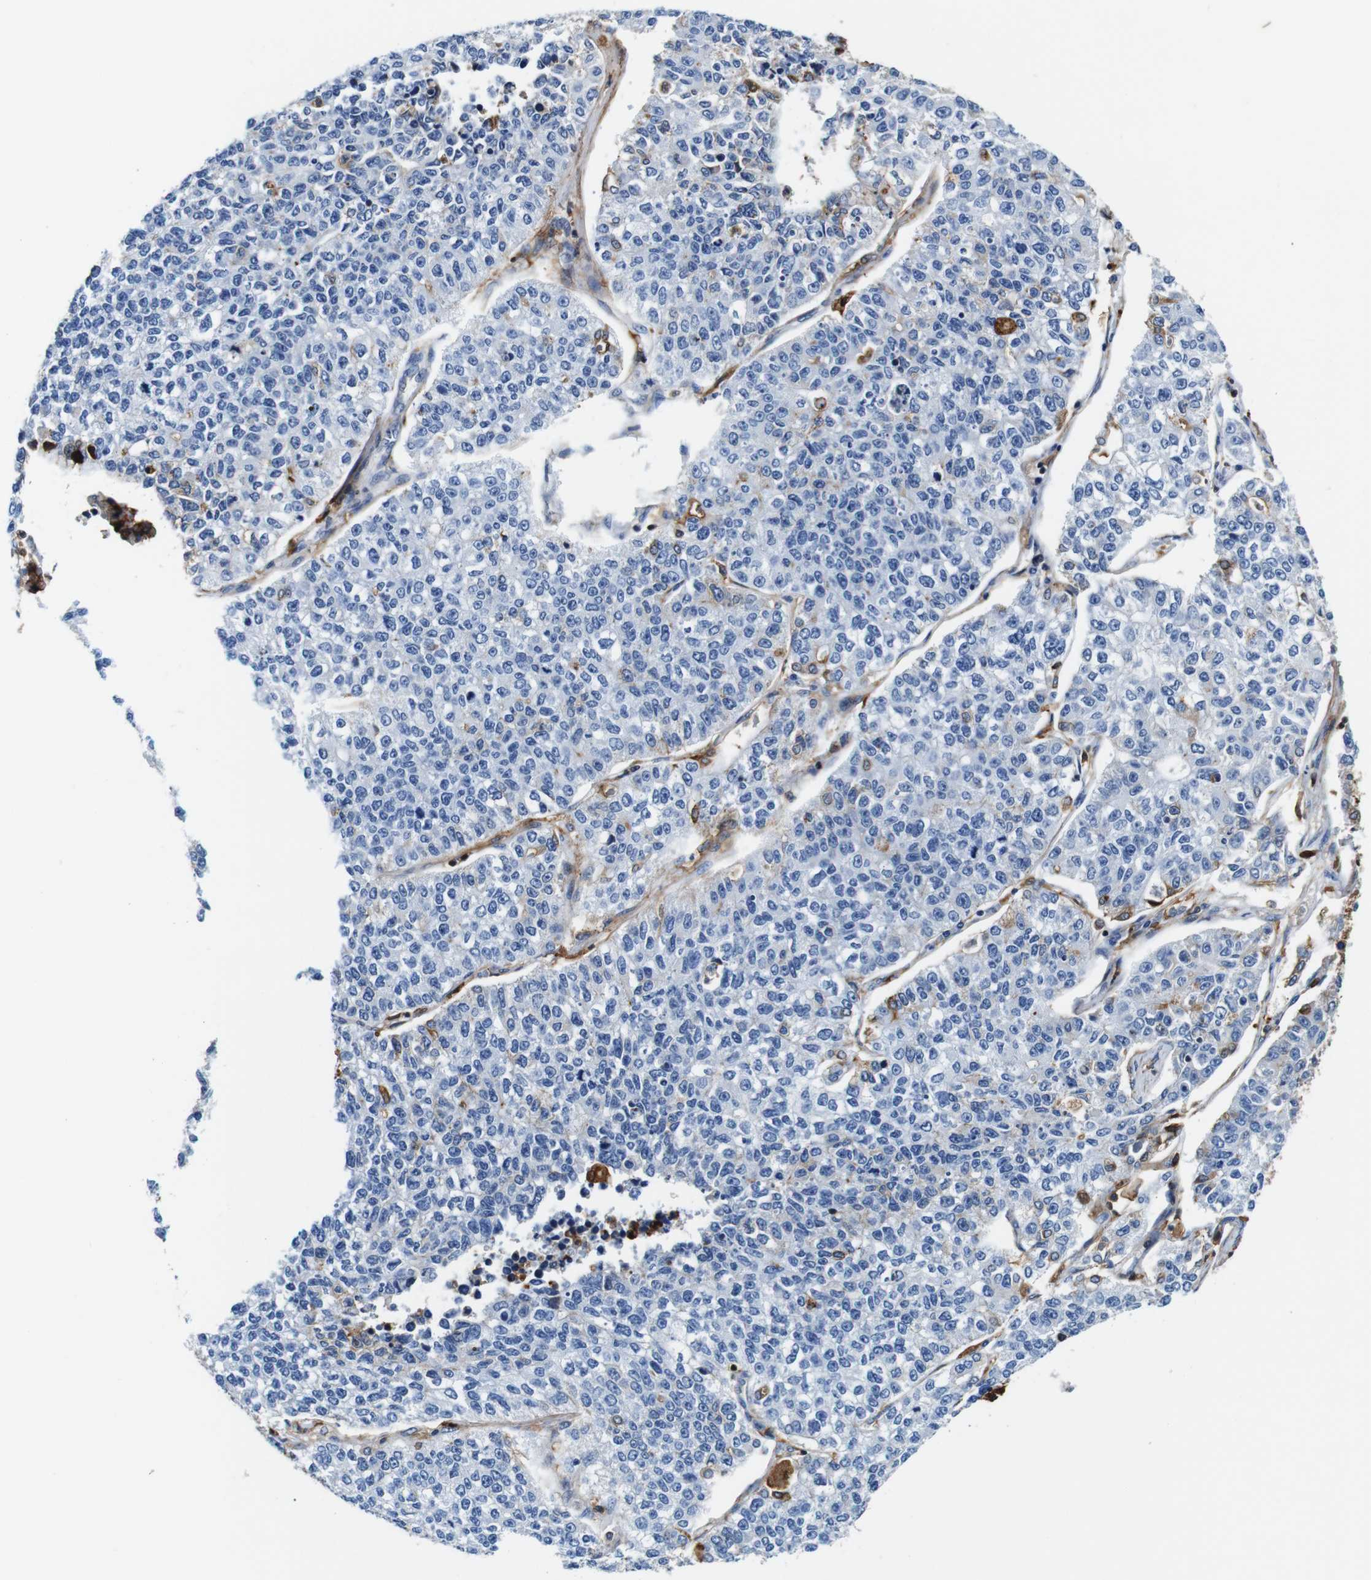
{"staining": {"intensity": "negative", "quantity": "none", "location": "none"}, "tissue": "lung cancer", "cell_type": "Tumor cells", "image_type": "cancer", "snomed": [{"axis": "morphology", "description": "Adenocarcinoma, NOS"}, {"axis": "topography", "description": "Lung"}], "caption": "Immunohistochemistry image of lung cancer (adenocarcinoma) stained for a protein (brown), which exhibits no positivity in tumor cells.", "gene": "ANXA1", "patient": {"sex": "male", "age": 49}}